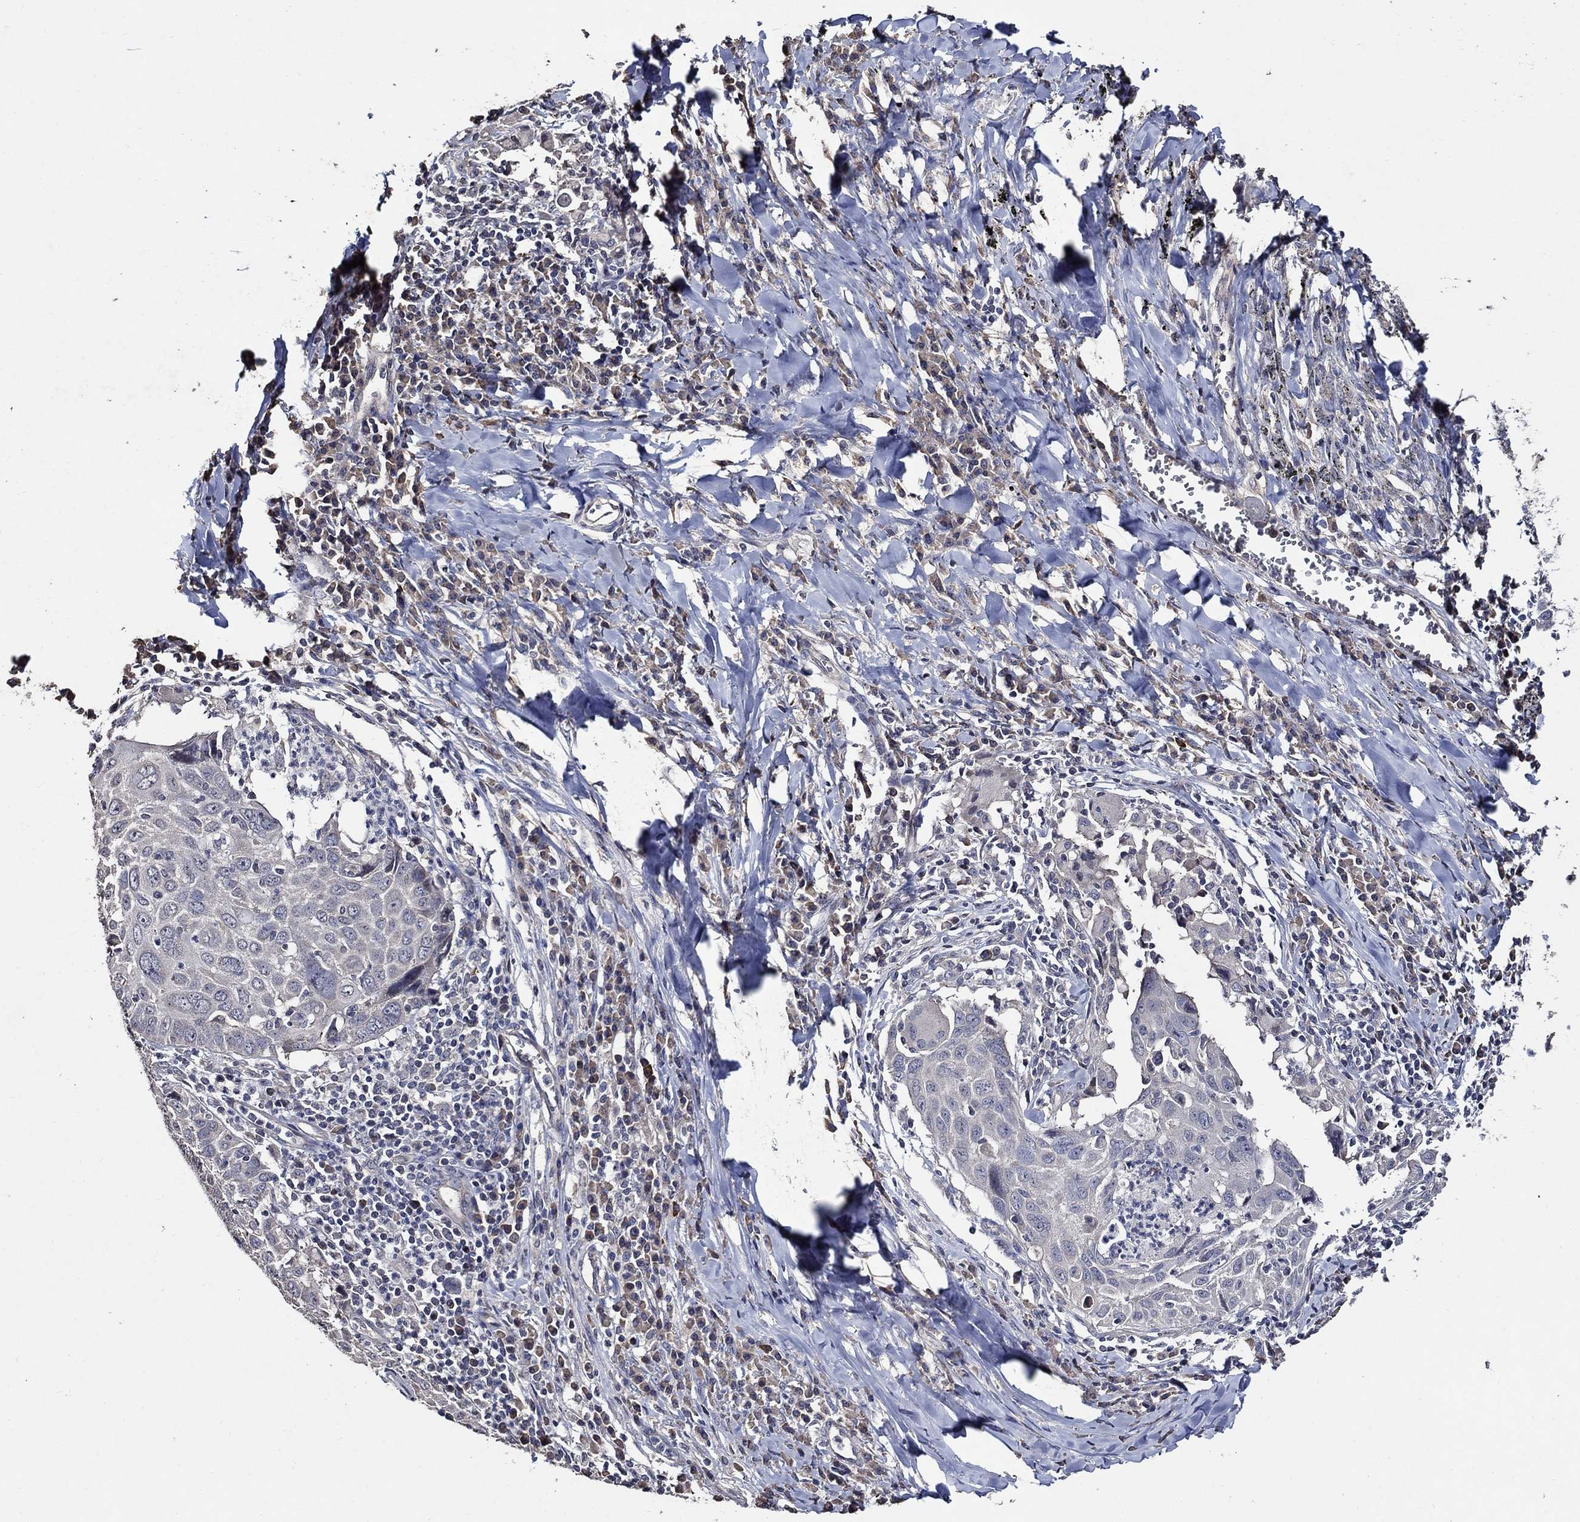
{"staining": {"intensity": "negative", "quantity": "none", "location": "none"}, "tissue": "lung cancer", "cell_type": "Tumor cells", "image_type": "cancer", "snomed": [{"axis": "morphology", "description": "Squamous cell carcinoma, NOS"}, {"axis": "topography", "description": "Lung"}], "caption": "Immunohistochemistry (IHC) histopathology image of squamous cell carcinoma (lung) stained for a protein (brown), which displays no positivity in tumor cells.", "gene": "HAP1", "patient": {"sex": "male", "age": 57}}